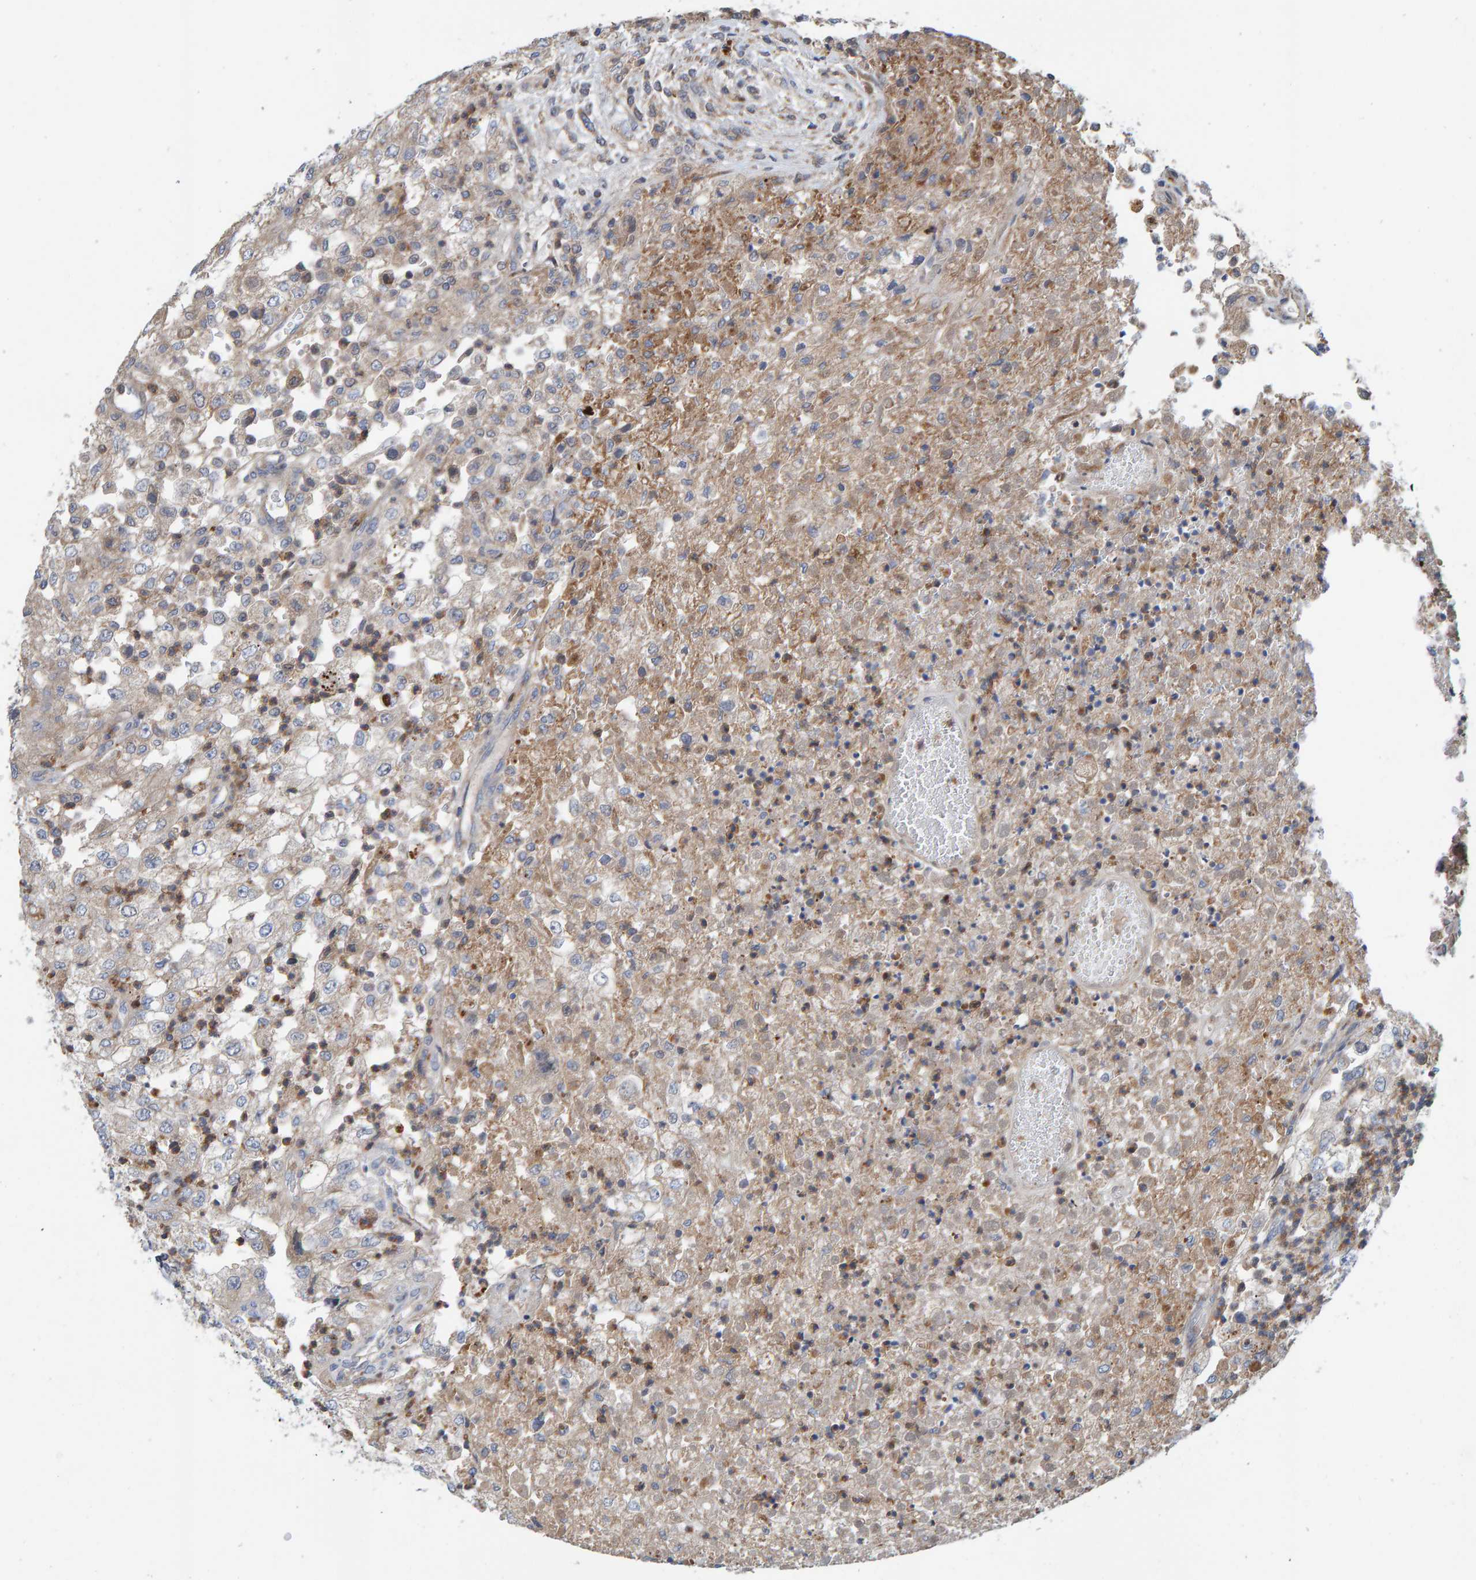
{"staining": {"intensity": "weak", "quantity": "<25%", "location": "cytoplasmic/membranous"}, "tissue": "renal cancer", "cell_type": "Tumor cells", "image_type": "cancer", "snomed": [{"axis": "morphology", "description": "Adenocarcinoma, NOS"}, {"axis": "topography", "description": "Kidney"}], "caption": "This is a histopathology image of immunohistochemistry staining of renal cancer (adenocarcinoma), which shows no positivity in tumor cells.", "gene": "KIAA0753", "patient": {"sex": "female", "age": 54}}